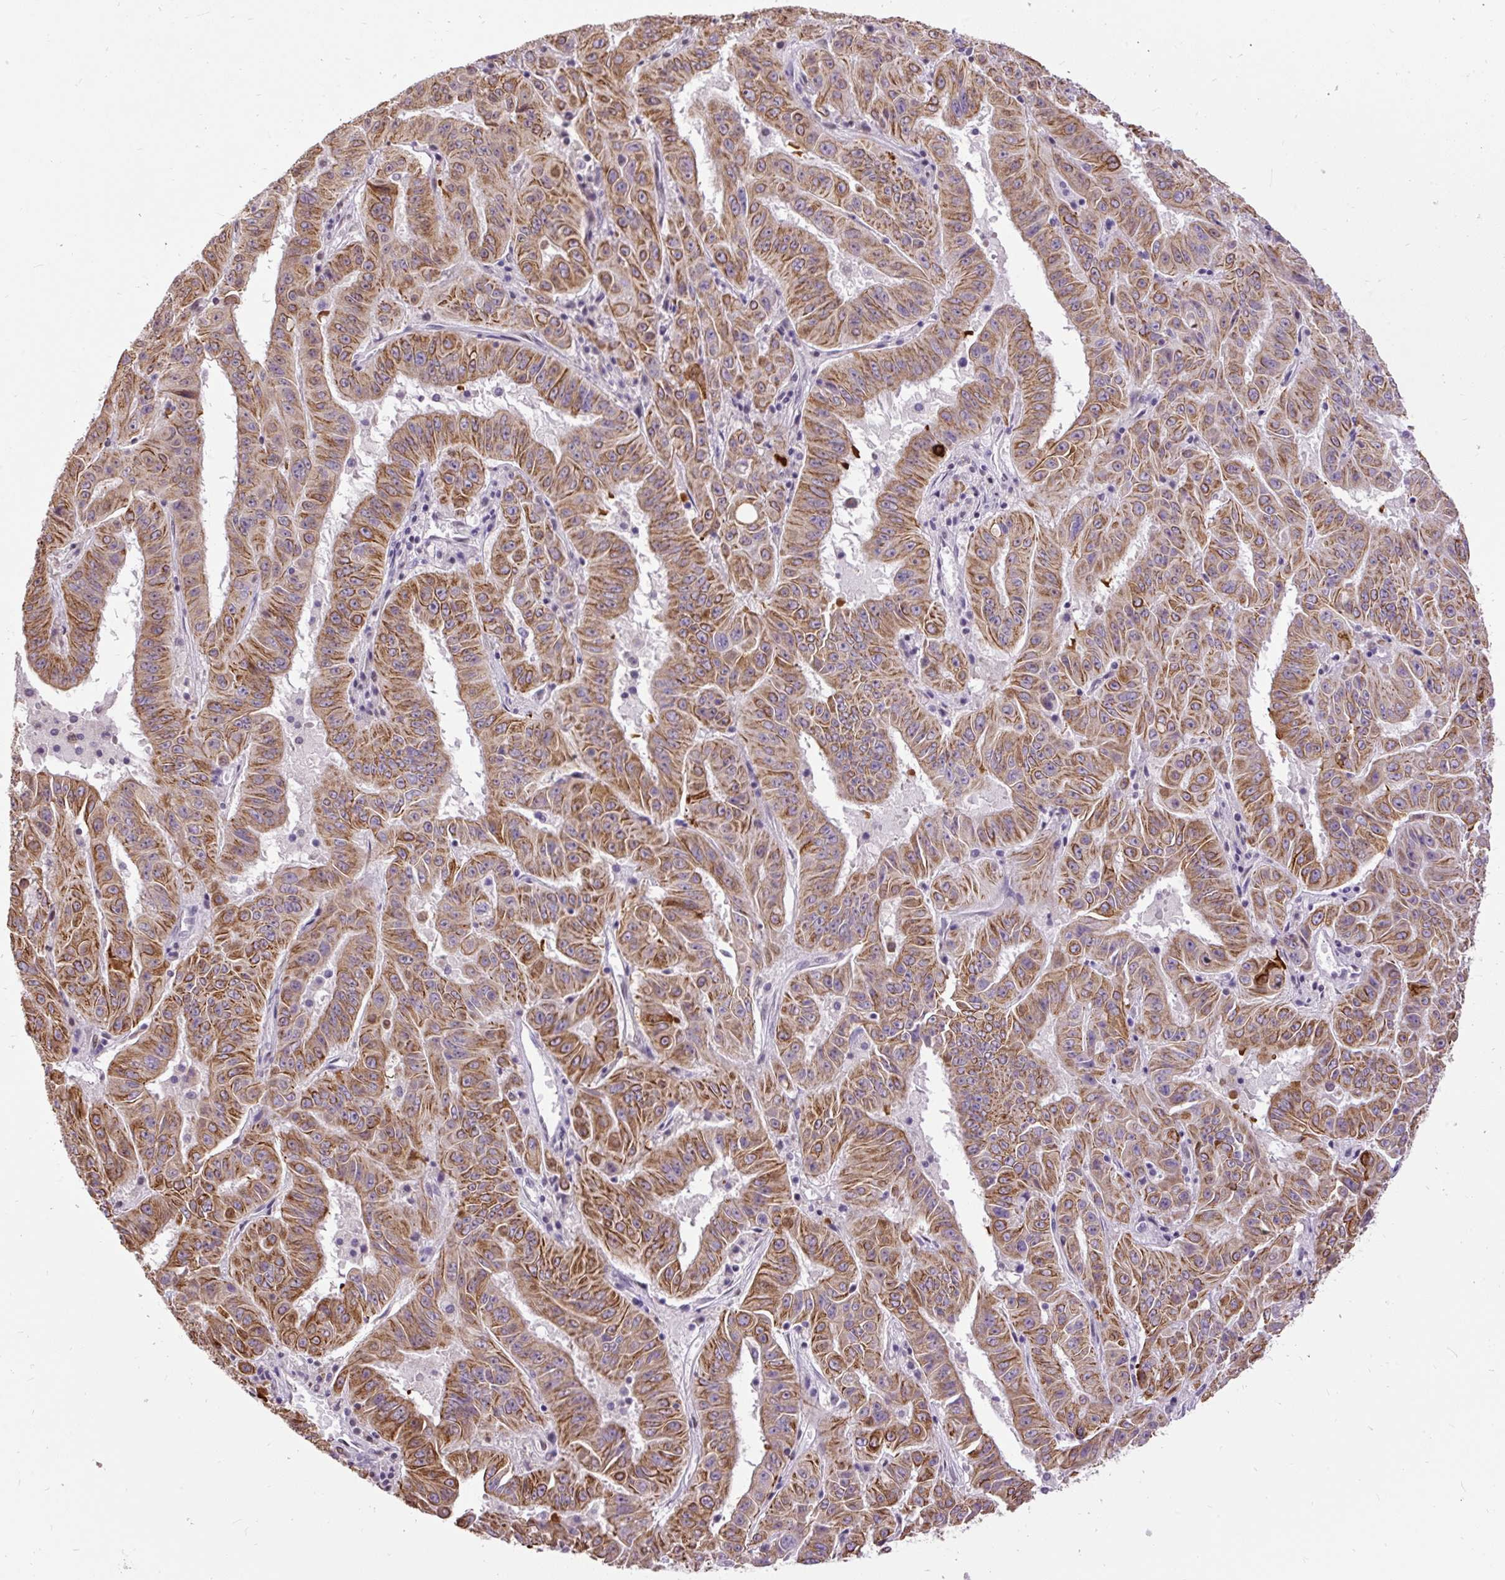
{"staining": {"intensity": "moderate", "quantity": ">75%", "location": "cytoplasmic/membranous"}, "tissue": "pancreatic cancer", "cell_type": "Tumor cells", "image_type": "cancer", "snomed": [{"axis": "morphology", "description": "Adenocarcinoma, NOS"}, {"axis": "topography", "description": "Pancreas"}], "caption": "Immunohistochemistry (IHC) staining of pancreatic cancer, which exhibits medium levels of moderate cytoplasmic/membranous expression in about >75% of tumor cells indicating moderate cytoplasmic/membranous protein expression. The staining was performed using DAB (brown) for protein detection and nuclei were counterstained in hematoxylin (blue).", "gene": "ZNF672", "patient": {"sex": "male", "age": 63}}